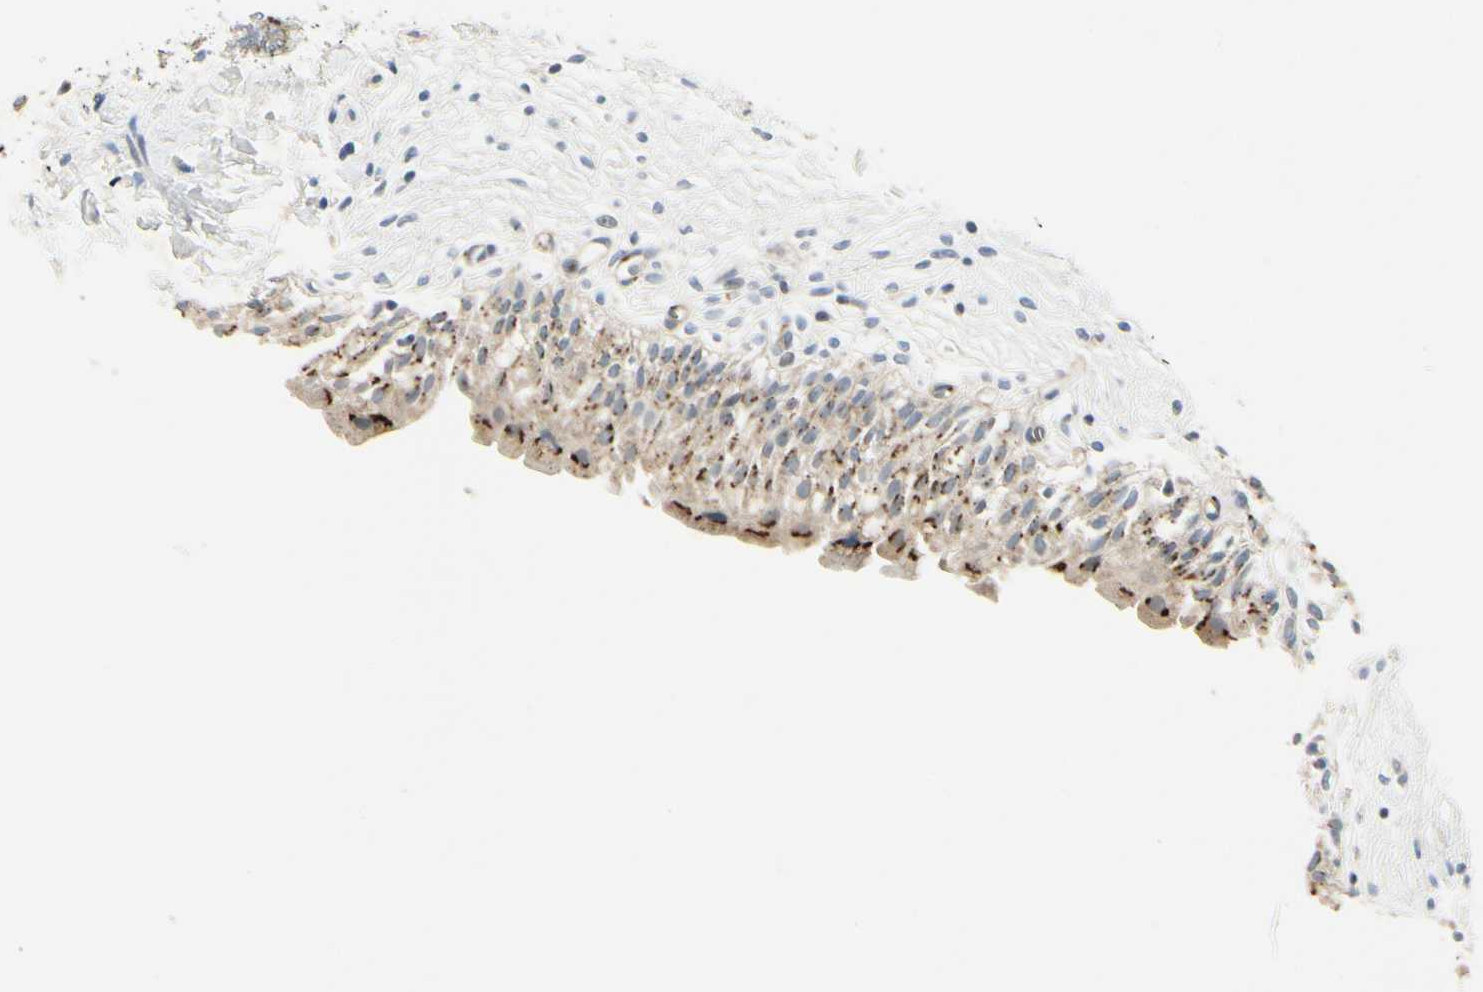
{"staining": {"intensity": "moderate", "quantity": ">75%", "location": "cytoplasmic/membranous"}, "tissue": "urinary bladder", "cell_type": "Urothelial cells", "image_type": "normal", "snomed": [{"axis": "morphology", "description": "Normal tissue, NOS"}, {"axis": "topography", "description": "Urinary bladder"}], "caption": "Moderate cytoplasmic/membranous expression is identified in approximately >75% of urothelial cells in unremarkable urinary bladder.", "gene": "MANSC1", "patient": {"sex": "female", "age": 80}}